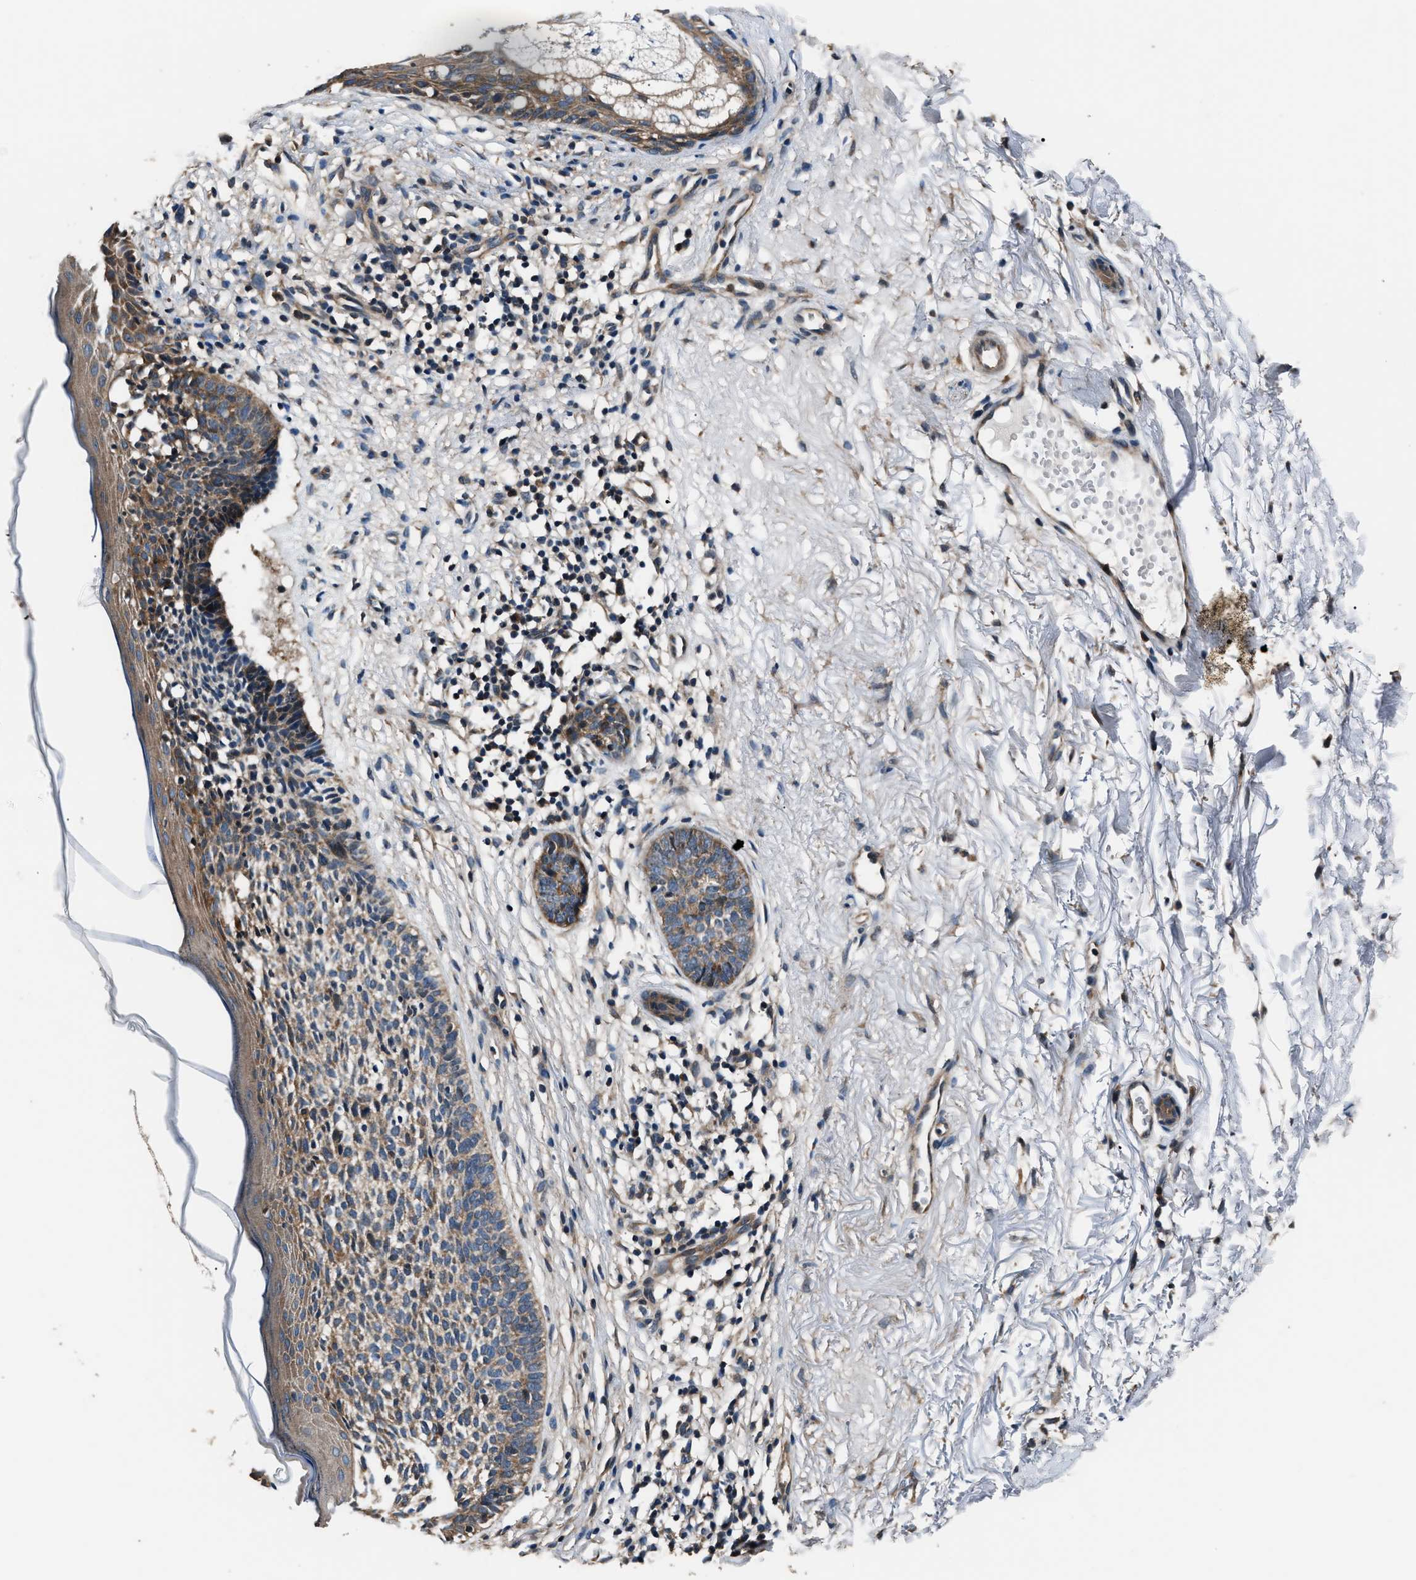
{"staining": {"intensity": "moderate", "quantity": ">75%", "location": "cytoplasmic/membranous"}, "tissue": "skin cancer", "cell_type": "Tumor cells", "image_type": "cancer", "snomed": [{"axis": "morphology", "description": "Basal cell carcinoma"}, {"axis": "topography", "description": "Skin"}], "caption": "Immunohistochemistry (IHC) staining of skin cancer (basal cell carcinoma), which shows medium levels of moderate cytoplasmic/membranous staining in approximately >75% of tumor cells indicating moderate cytoplasmic/membranous protein positivity. The staining was performed using DAB (3,3'-diaminobenzidine) (brown) for protein detection and nuclei were counterstained in hematoxylin (blue).", "gene": "IMPDH2", "patient": {"sex": "female", "age": 70}}